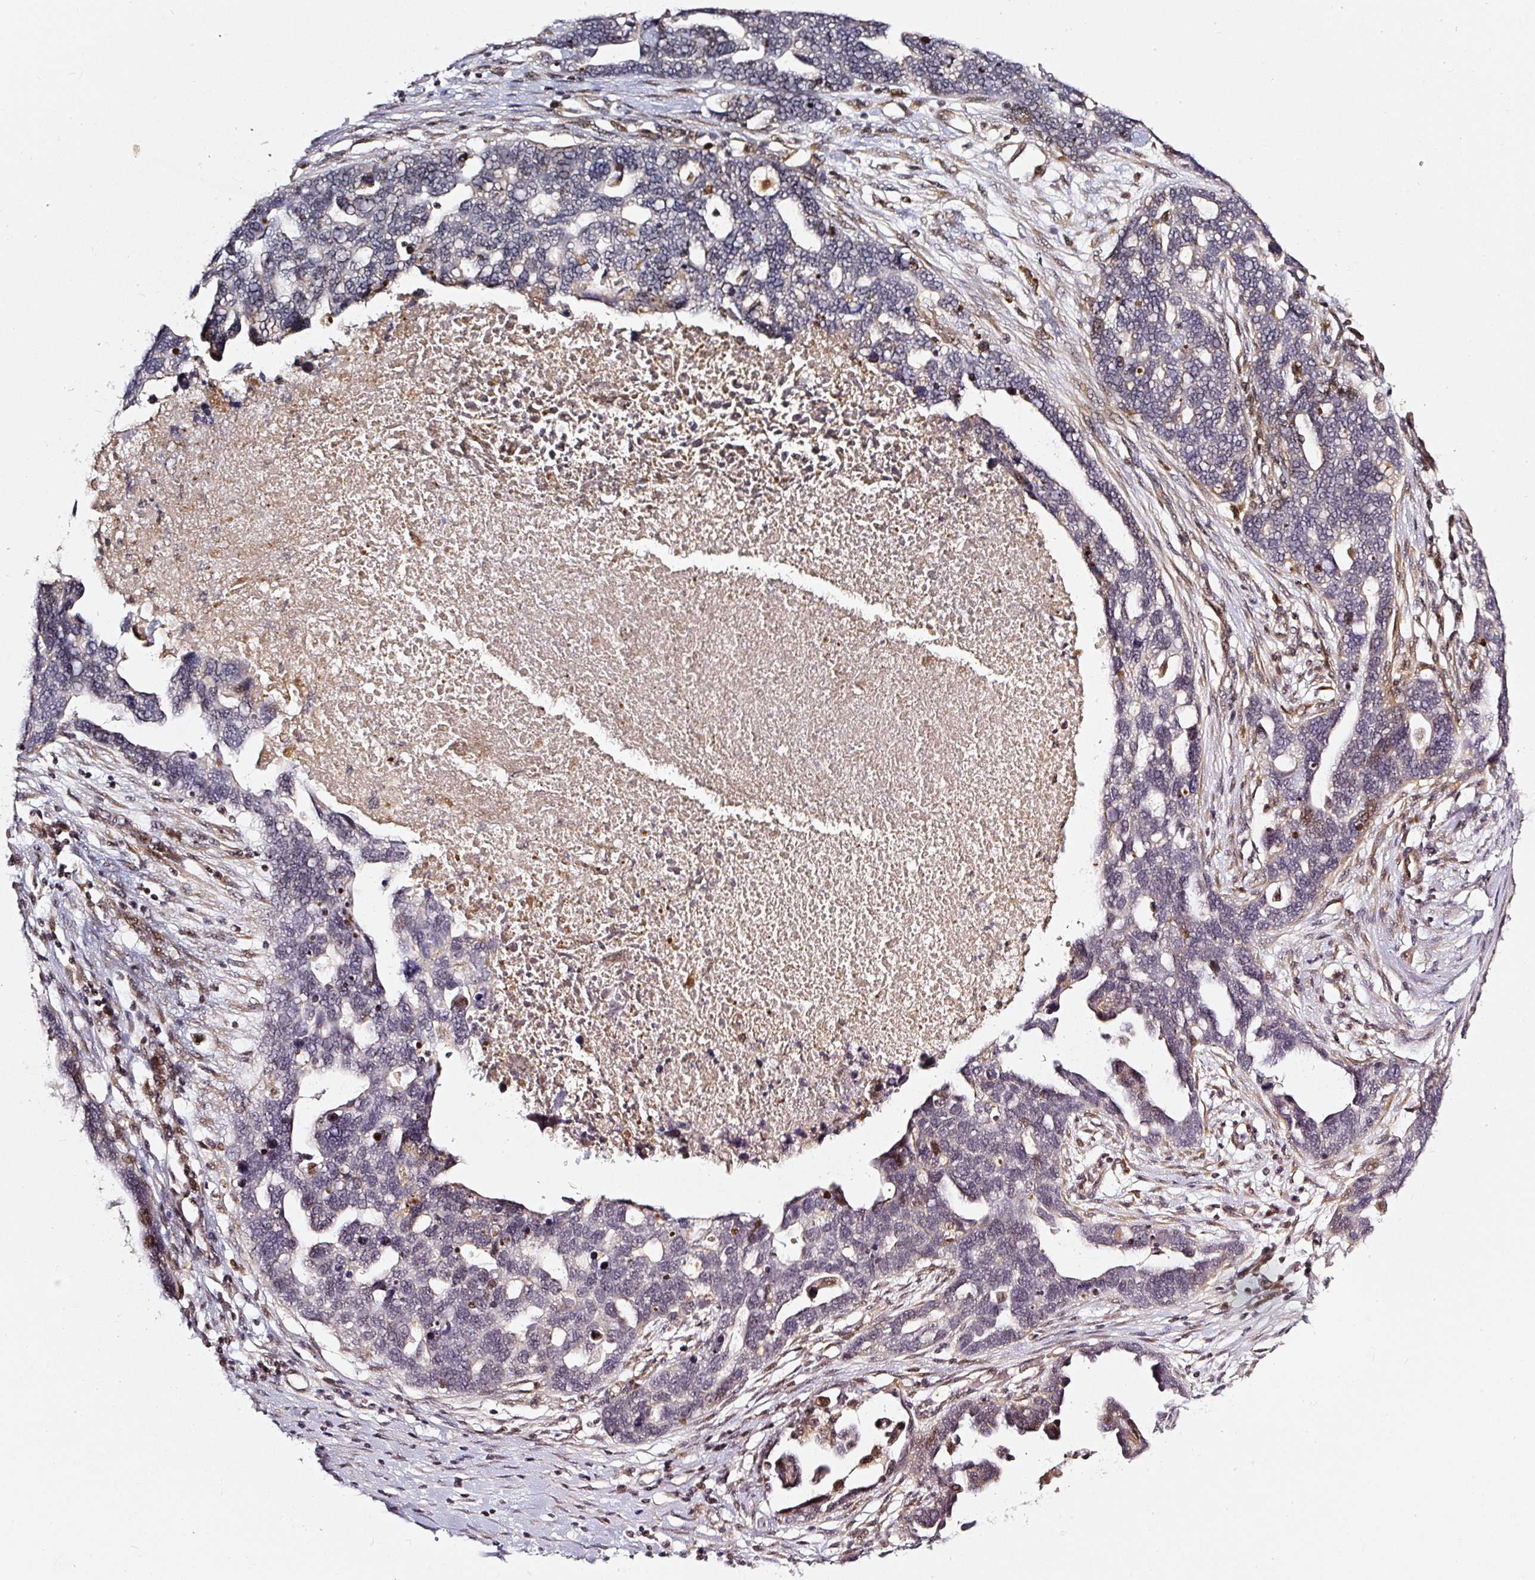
{"staining": {"intensity": "weak", "quantity": "<25%", "location": "nuclear"}, "tissue": "ovarian cancer", "cell_type": "Tumor cells", "image_type": "cancer", "snomed": [{"axis": "morphology", "description": "Cystadenocarcinoma, serous, NOS"}, {"axis": "topography", "description": "Ovary"}], "caption": "DAB immunohistochemical staining of ovarian cancer demonstrates no significant positivity in tumor cells.", "gene": "MXRA8", "patient": {"sex": "female", "age": 54}}